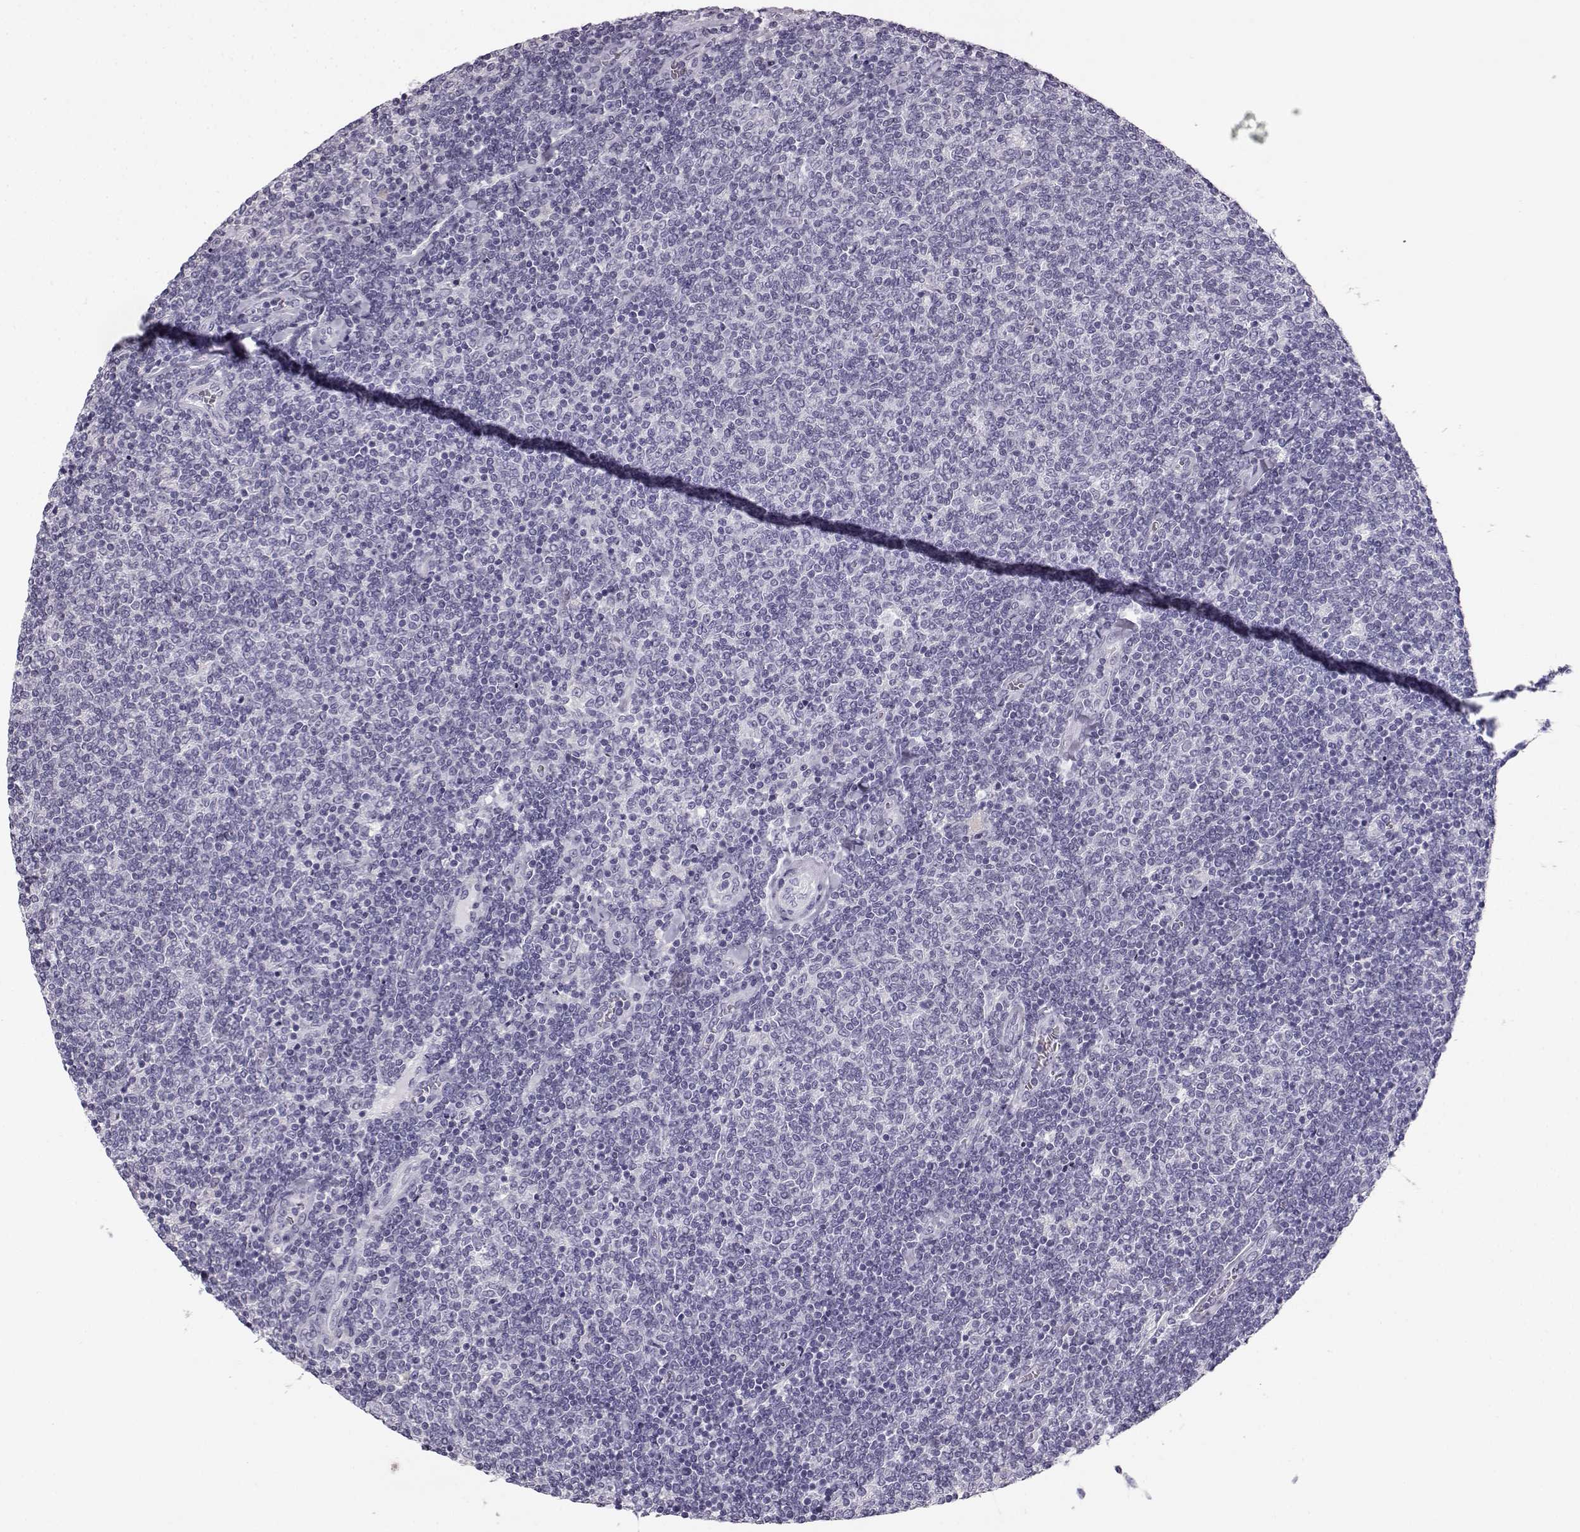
{"staining": {"intensity": "negative", "quantity": "none", "location": "none"}, "tissue": "lymphoma", "cell_type": "Tumor cells", "image_type": "cancer", "snomed": [{"axis": "morphology", "description": "Malignant lymphoma, non-Hodgkin's type, Low grade"}, {"axis": "topography", "description": "Lymph node"}], "caption": "The photomicrograph demonstrates no significant staining in tumor cells of low-grade malignant lymphoma, non-Hodgkin's type.", "gene": "BFSP2", "patient": {"sex": "male", "age": 52}}